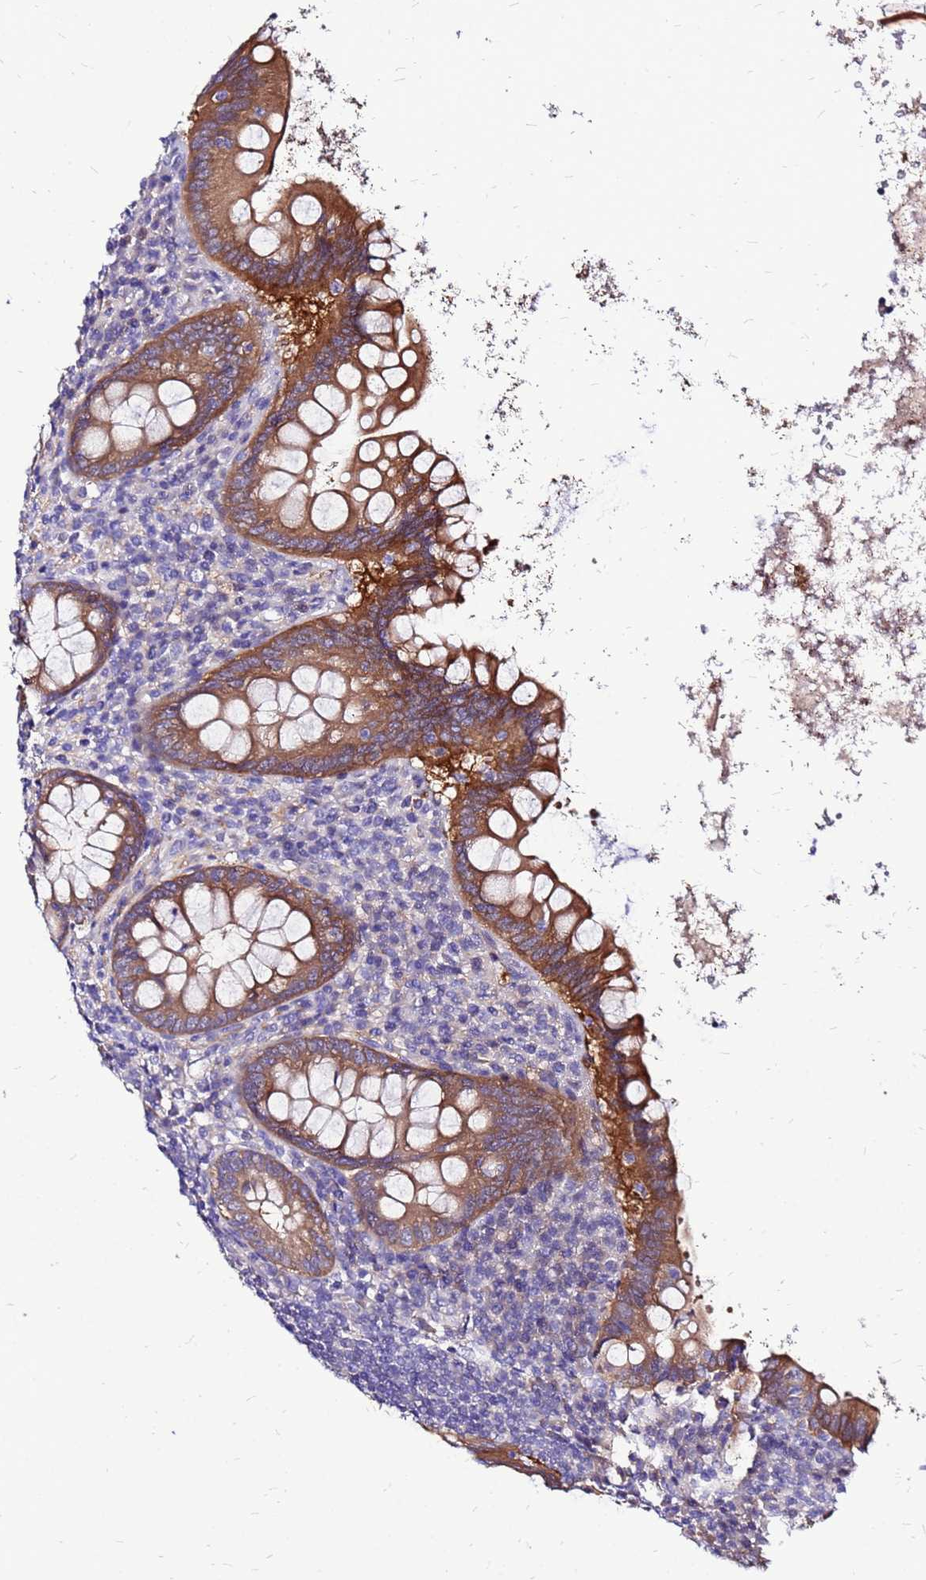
{"staining": {"intensity": "strong", "quantity": ">75%", "location": "cytoplasmic/membranous"}, "tissue": "appendix", "cell_type": "Glandular cells", "image_type": "normal", "snomed": [{"axis": "morphology", "description": "Normal tissue, NOS"}, {"axis": "topography", "description": "Appendix"}], "caption": "This photomicrograph reveals IHC staining of benign human appendix, with high strong cytoplasmic/membranous expression in approximately >75% of glandular cells.", "gene": "ARHGEF35", "patient": {"sex": "female", "age": 33}}